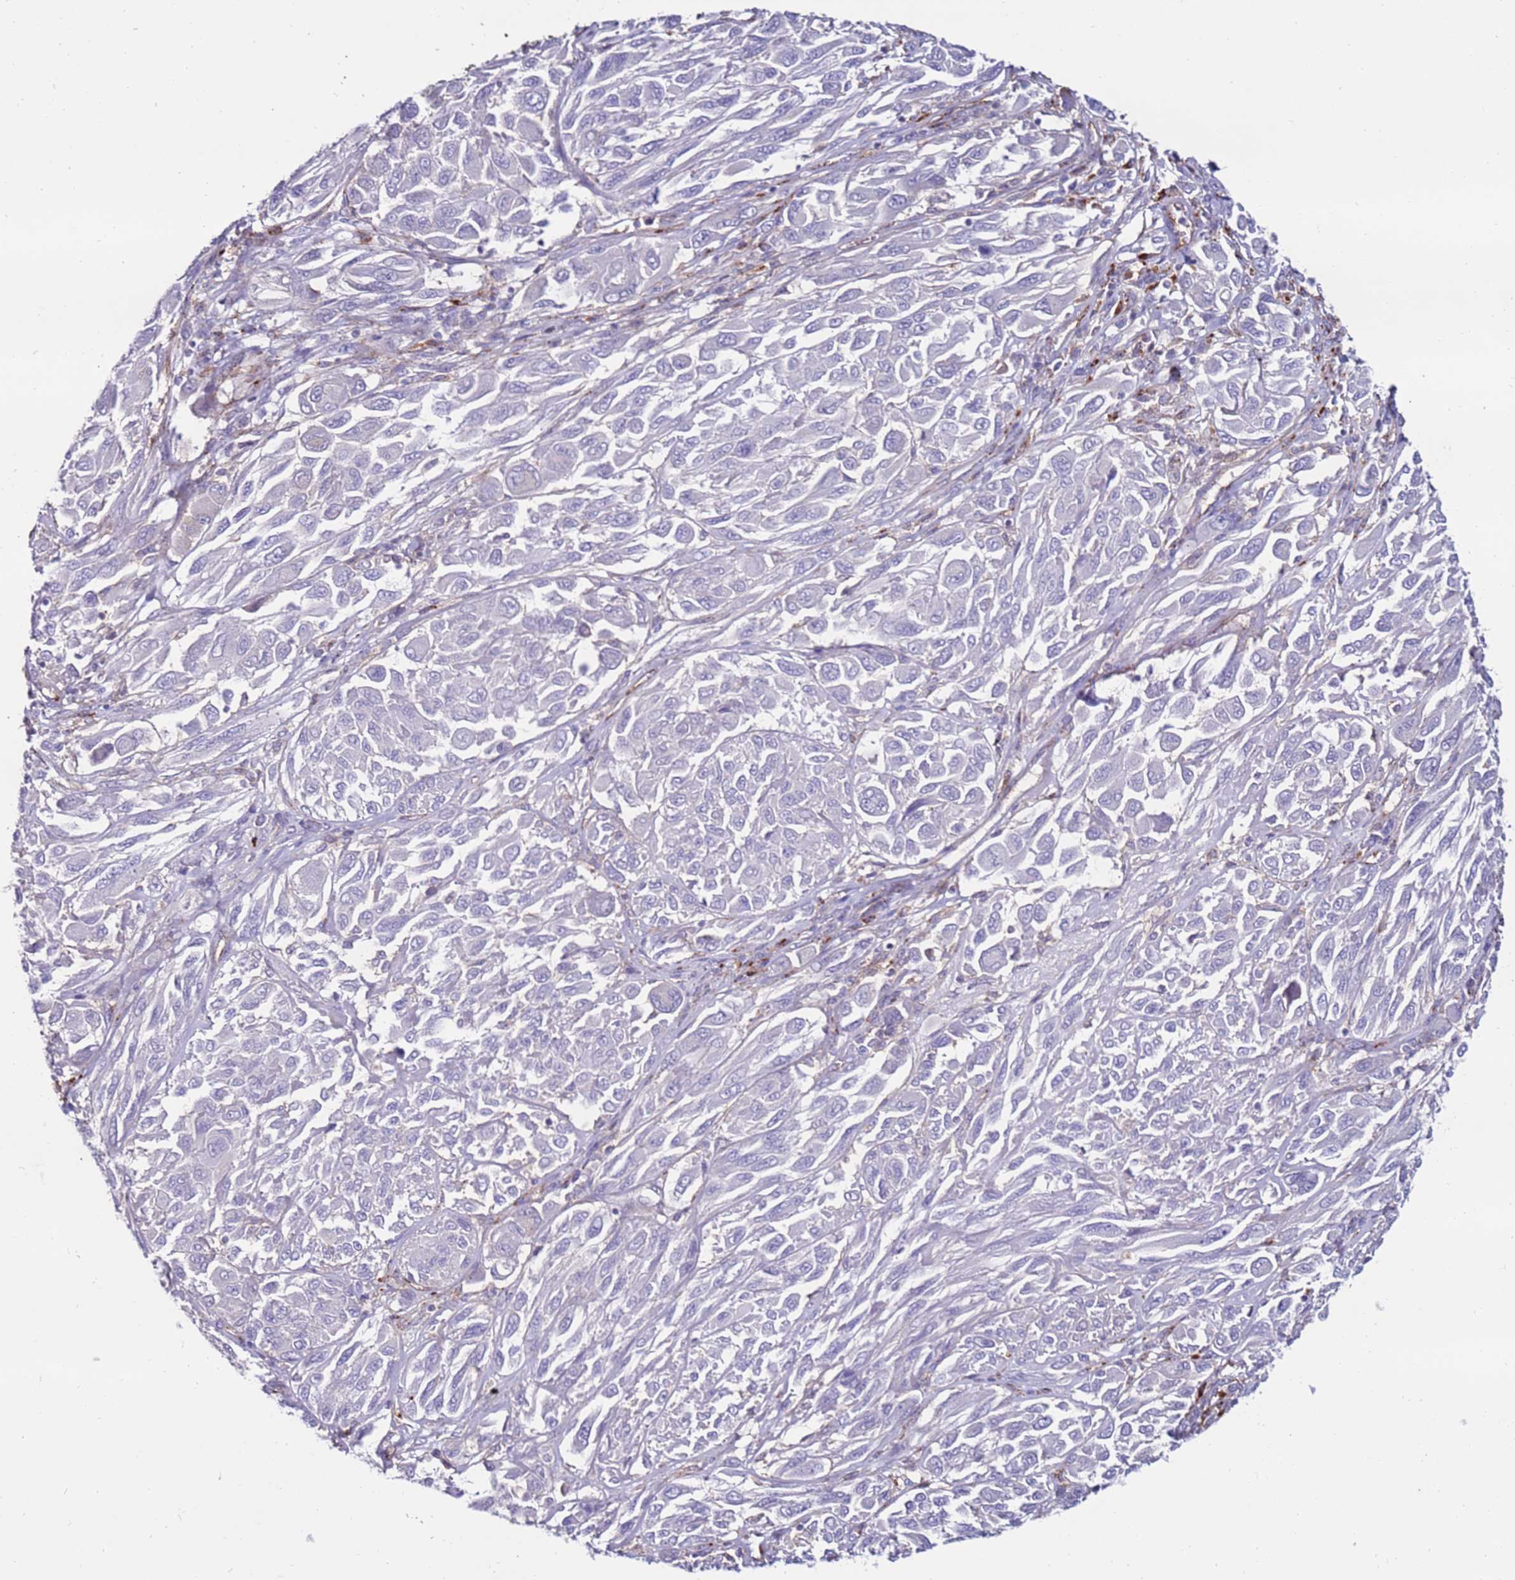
{"staining": {"intensity": "negative", "quantity": "none", "location": "none"}, "tissue": "melanoma", "cell_type": "Tumor cells", "image_type": "cancer", "snomed": [{"axis": "morphology", "description": "Malignant melanoma, NOS"}, {"axis": "topography", "description": "Skin"}], "caption": "Tumor cells show no significant protein expression in malignant melanoma. Brightfield microscopy of immunohistochemistry (IHC) stained with DAB (brown) and hematoxylin (blue), captured at high magnification.", "gene": "CLEC4M", "patient": {"sex": "female", "age": 91}}